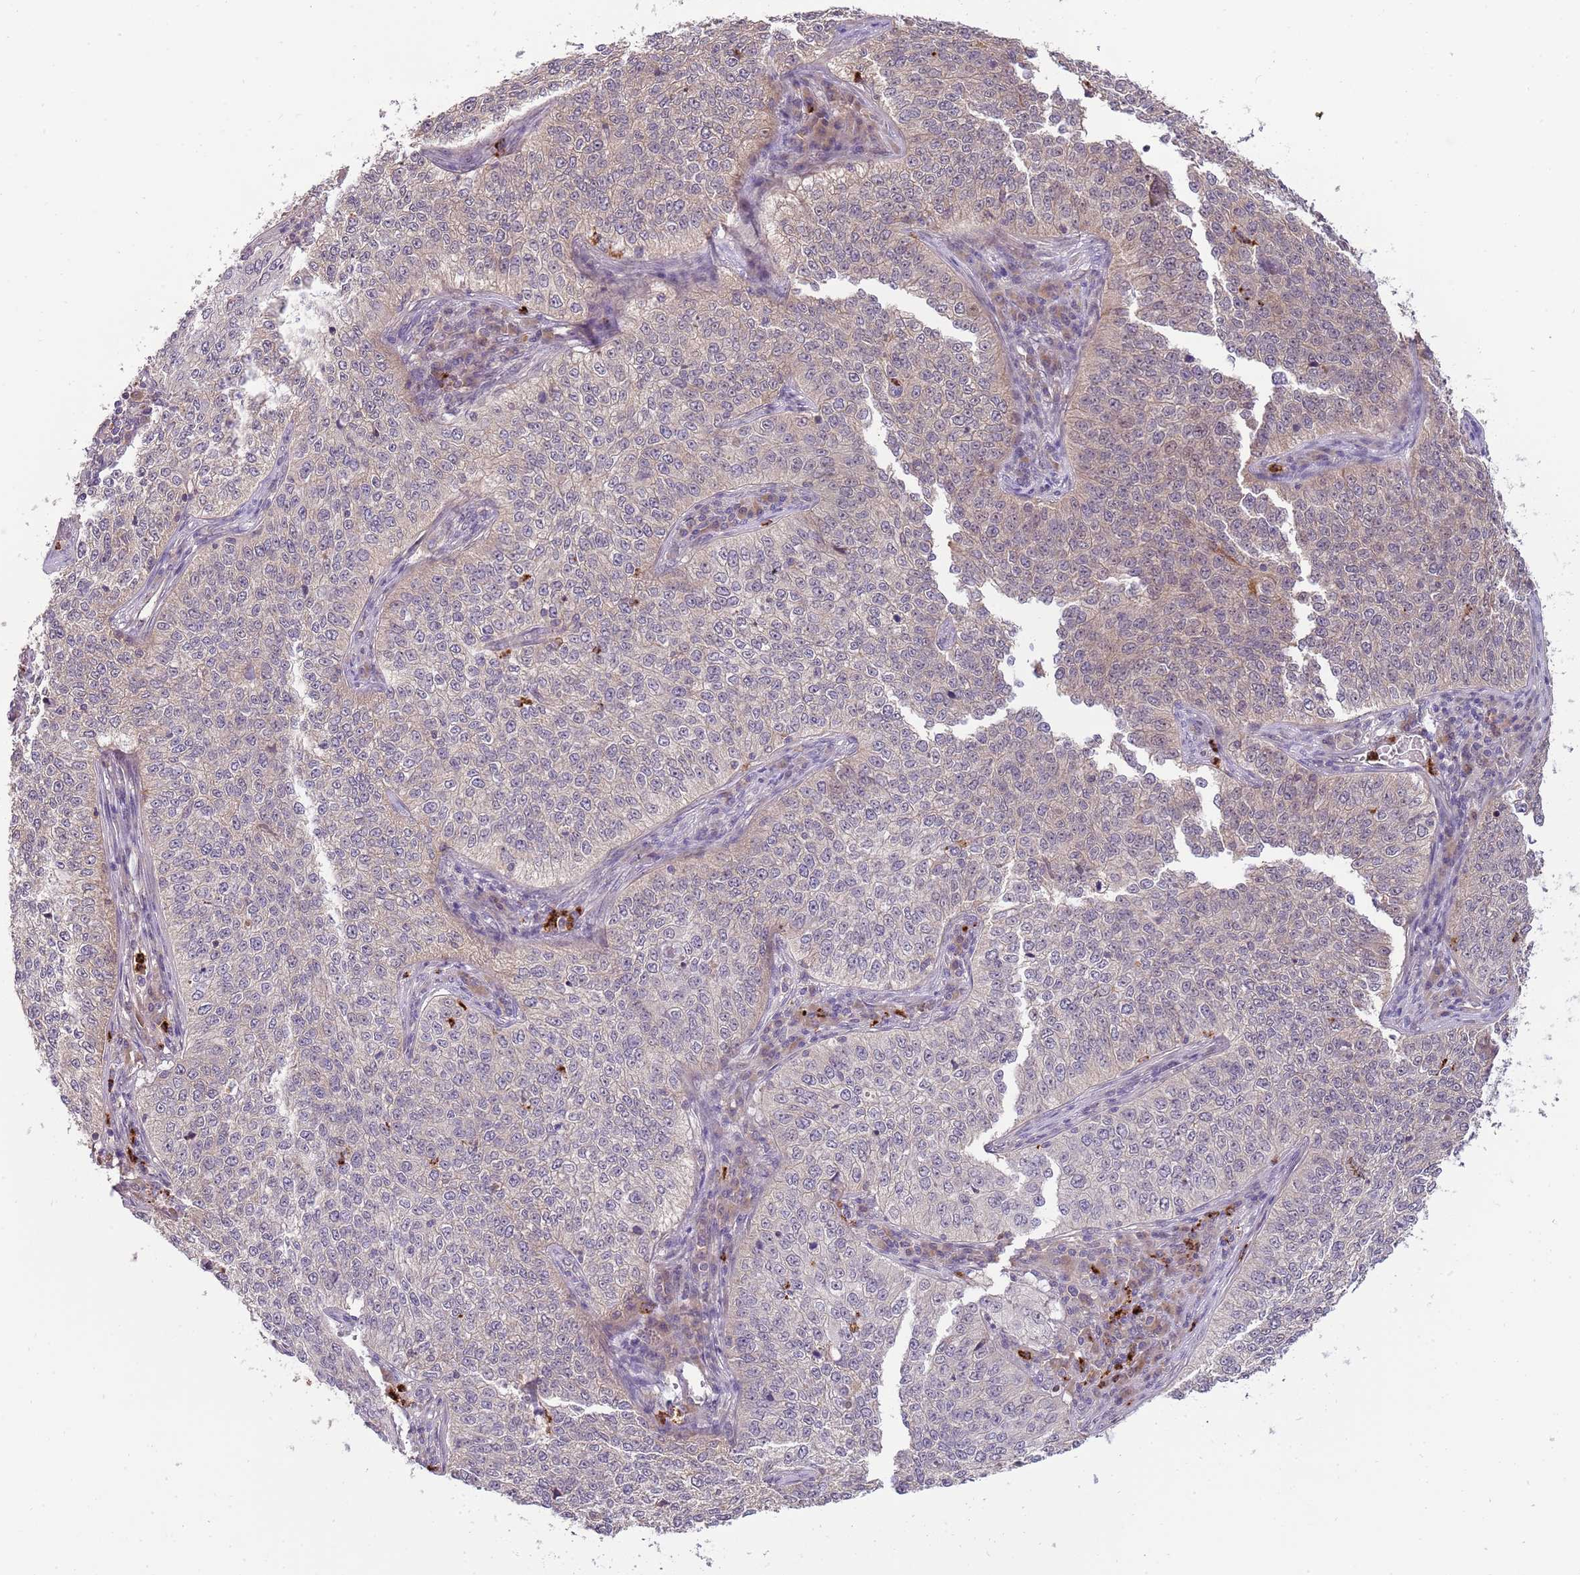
{"staining": {"intensity": "weak", "quantity": "<25%", "location": "cytoplasmic/membranous"}, "tissue": "cervical cancer", "cell_type": "Tumor cells", "image_type": "cancer", "snomed": [{"axis": "morphology", "description": "Squamous cell carcinoma, NOS"}, {"axis": "topography", "description": "Cervix"}], "caption": "Protein analysis of squamous cell carcinoma (cervical) exhibits no significant positivity in tumor cells.", "gene": "NBPF6", "patient": {"sex": "female", "age": 35}}